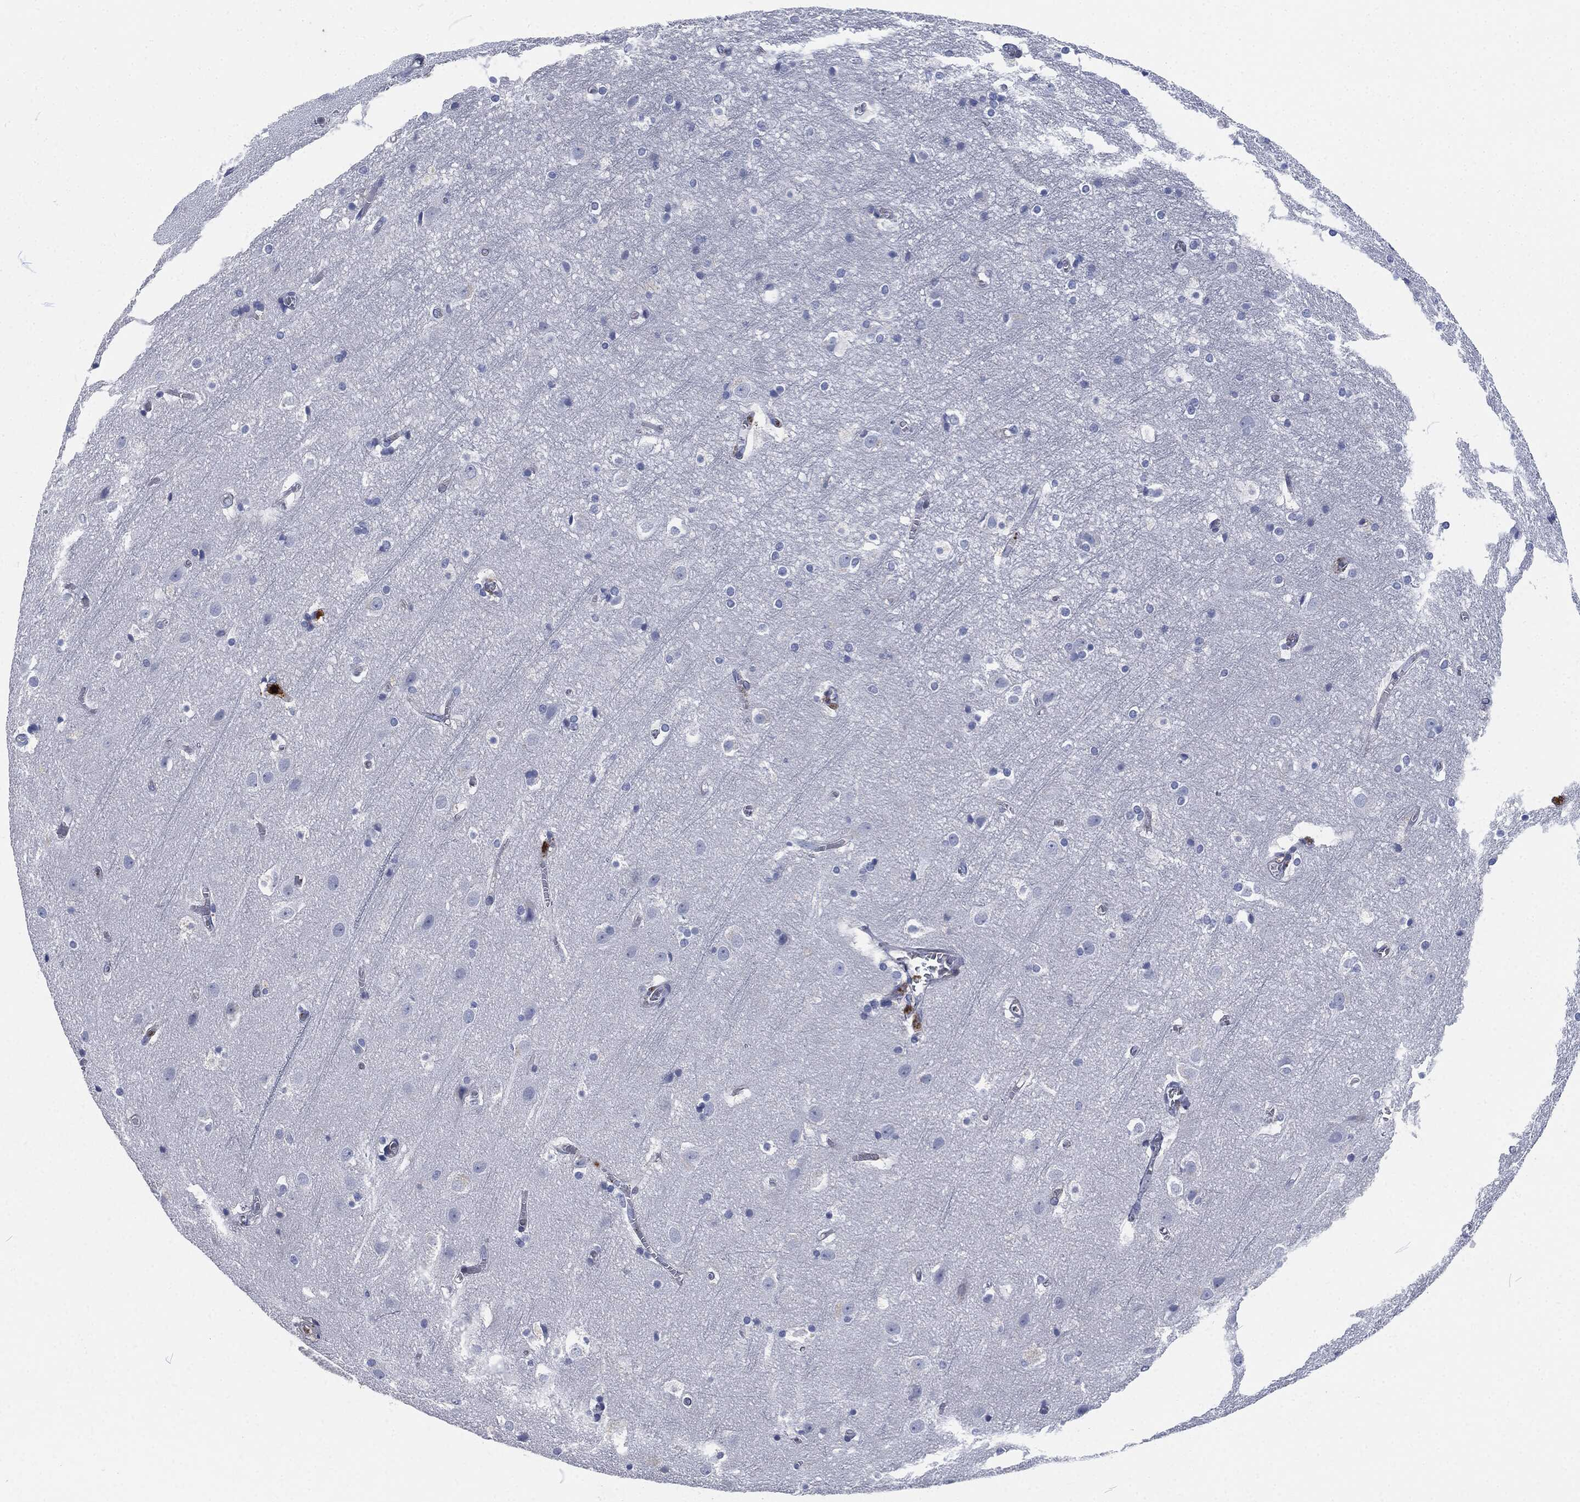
{"staining": {"intensity": "negative", "quantity": "none", "location": "none"}, "tissue": "cerebral cortex", "cell_type": "Endothelial cells", "image_type": "normal", "snomed": [{"axis": "morphology", "description": "Normal tissue, NOS"}, {"axis": "topography", "description": "Cerebral cortex"}], "caption": "DAB immunohistochemical staining of normal human cerebral cortex shows no significant expression in endothelial cells.", "gene": "MPO", "patient": {"sex": "male", "age": 59}}